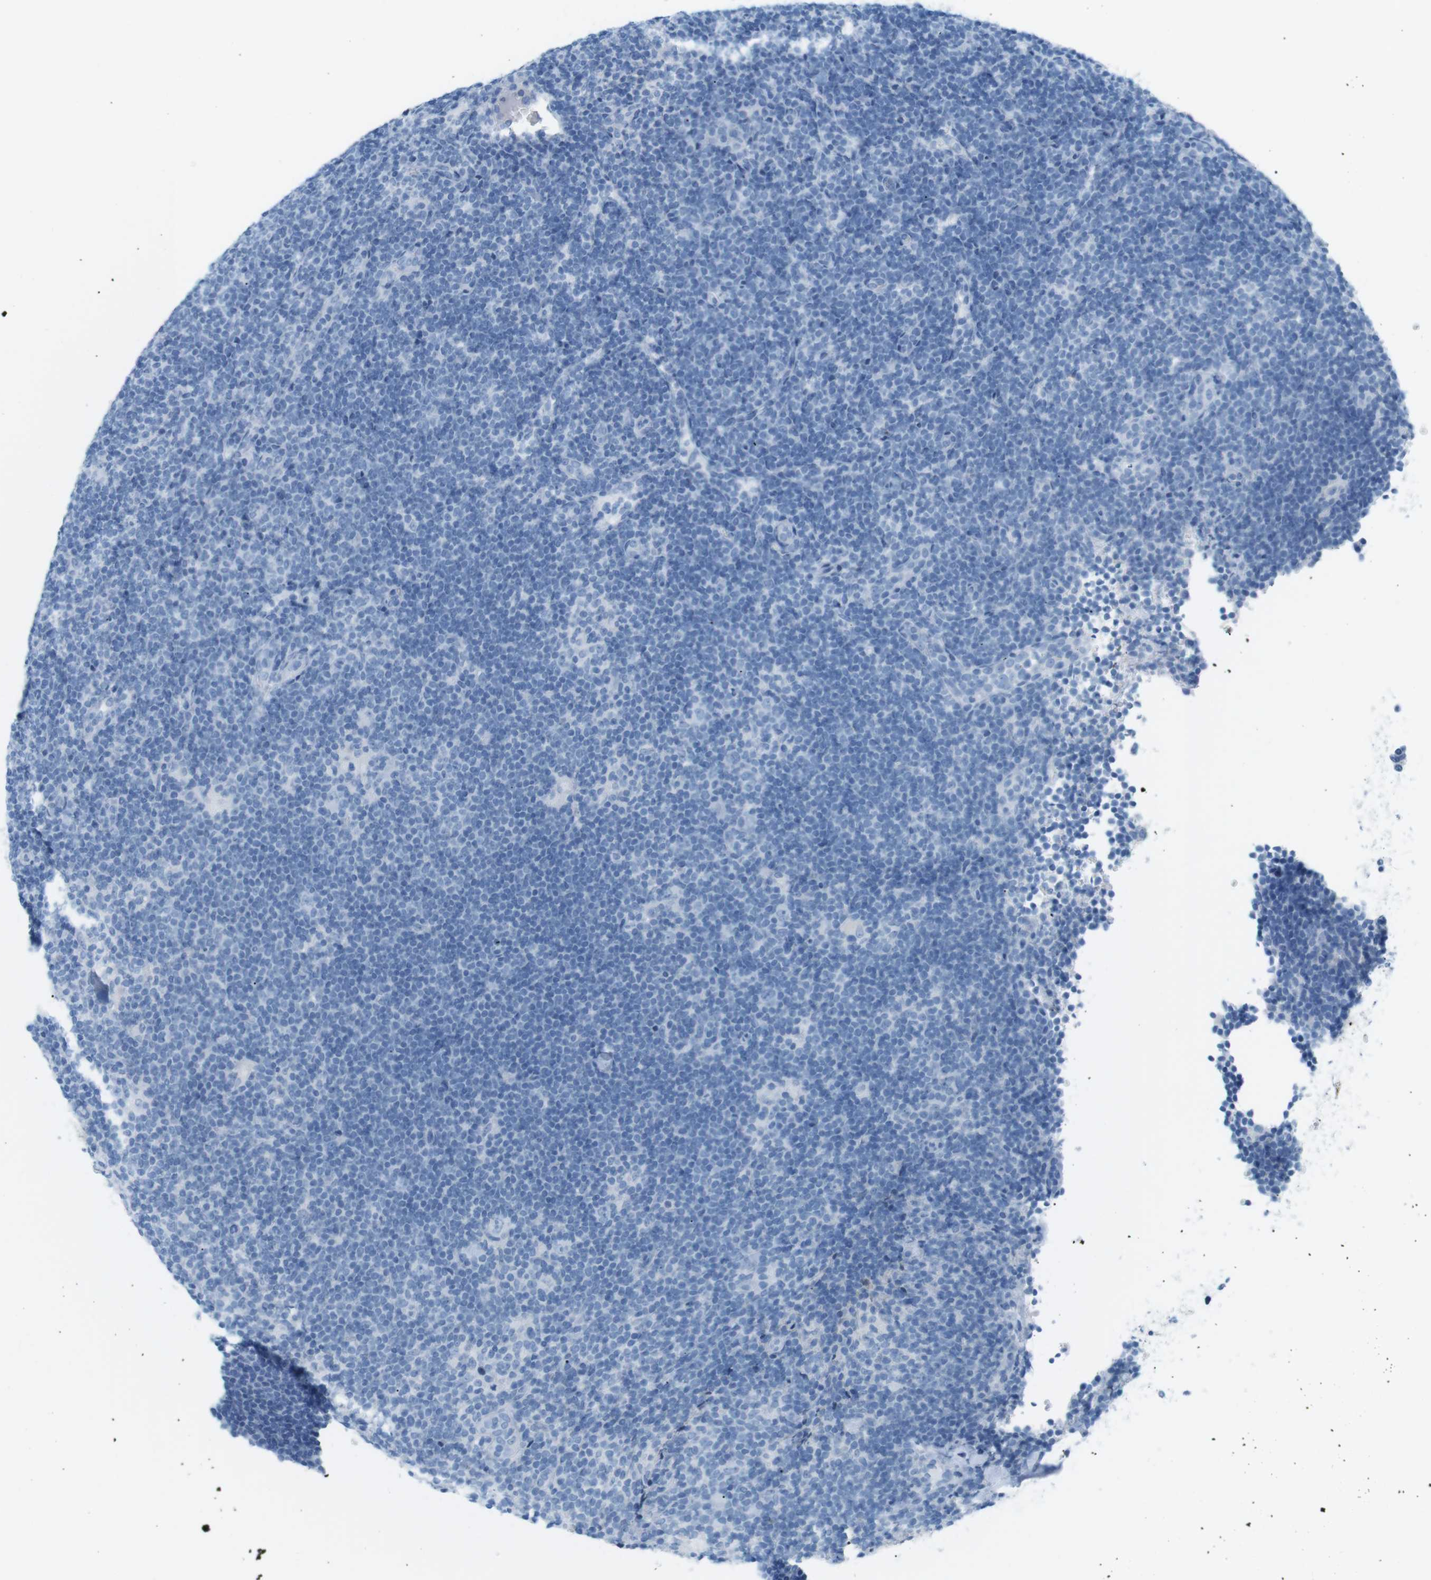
{"staining": {"intensity": "negative", "quantity": "none", "location": "none"}, "tissue": "lymphoma", "cell_type": "Tumor cells", "image_type": "cancer", "snomed": [{"axis": "morphology", "description": "Hodgkin's disease, NOS"}, {"axis": "topography", "description": "Lymph node"}], "caption": "This is an IHC micrograph of human lymphoma. There is no staining in tumor cells.", "gene": "AZGP1", "patient": {"sex": "female", "age": 57}}